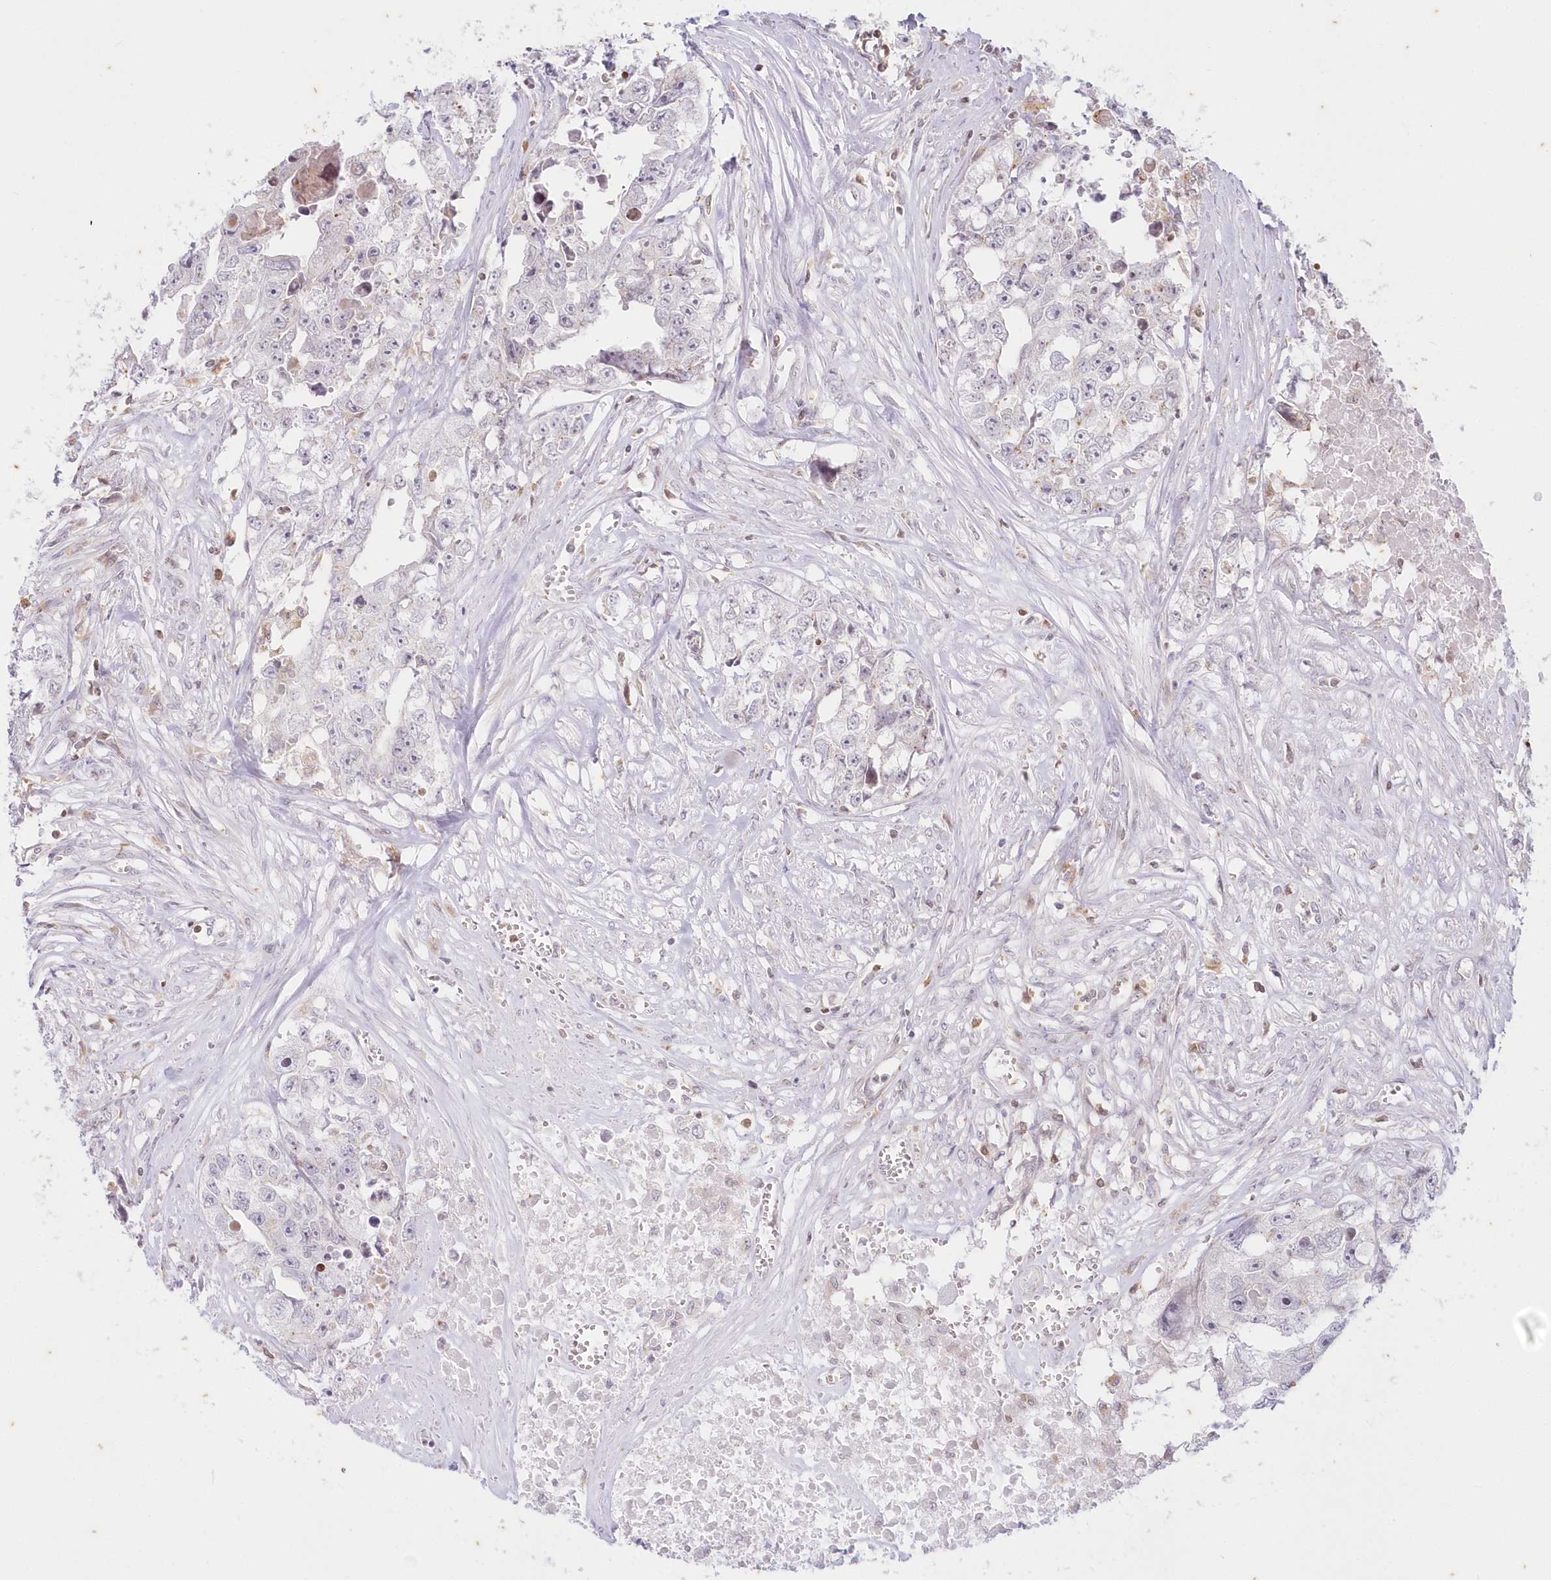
{"staining": {"intensity": "negative", "quantity": "none", "location": "none"}, "tissue": "testis cancer", "cell_type": "Tumor cells", "image_type": "cancer", "snomed": [{"axis": "morphology", "description": "Seminoma, NOS"}, {"axis": "morphology", "description": "Carcinoma, Embryonal, NOS"}, {"axis": "topography", "description": "Testis"}], "caption": "The histopathology image demonstrates no significant positivity in tumor cells of testis cancer. The staining was performed using DAB to visualize the protein expression in brown, while the nuclei were stained in blue with hematoxylin (Magnification: 20x).", "gene": "MTMR3", "patient": {"sex": "male", "age": 43}}